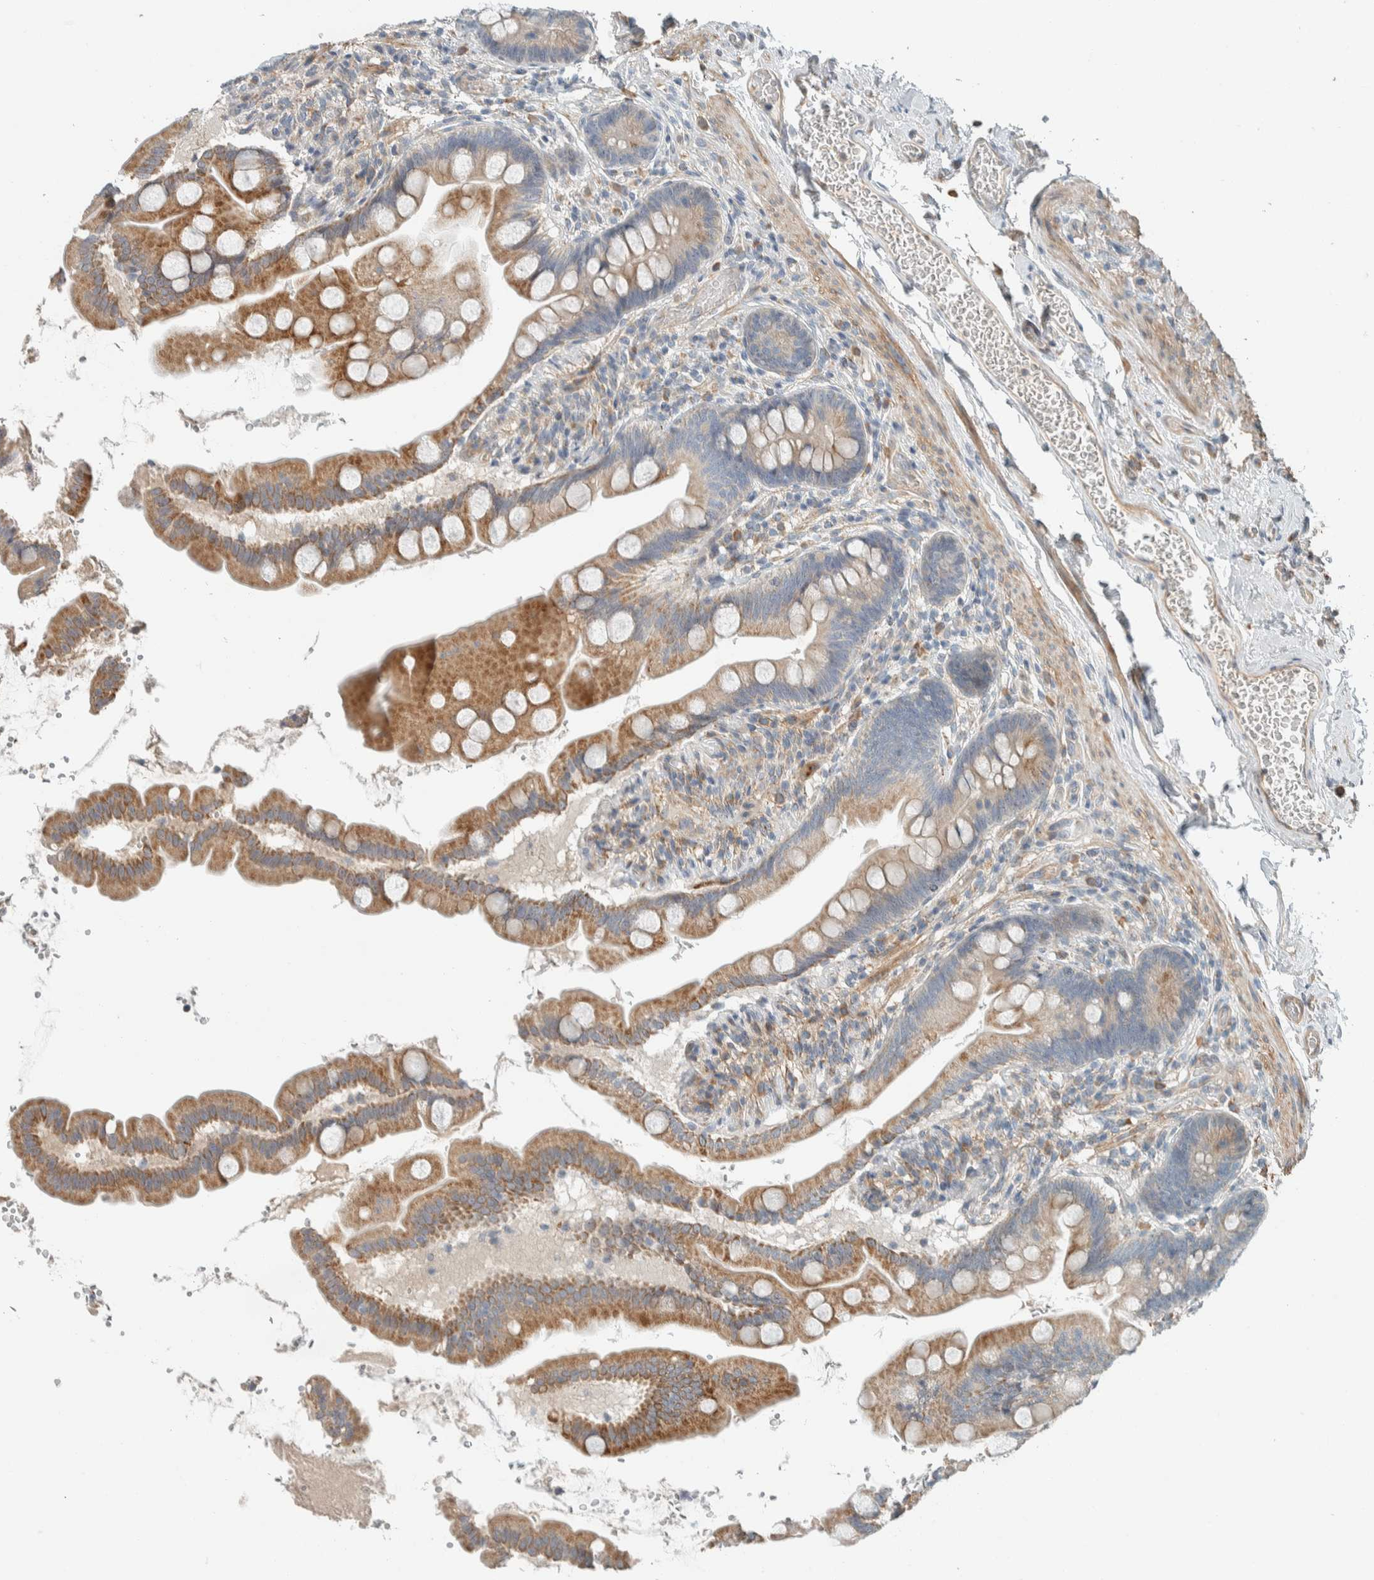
{"staining": {"intensity": "moderate", "quantity": "25%-75%", "location": "cytoplasmic/membranous"}, "tissue": "small intestine", "cell_type": "Glandular cells", "image_type": "normal", "snomed": [{"axis": "morphology", "description": "Normal tissue, NOS"}, {"axis": "topography", "description": "Small intestine"}], "caption": "This is a photomicrograph of immunohistochemistry (IHC) staining of benign small intestine, which shows moderate staining in the cytoplasmic/membranous of glandular cells.", "gene": "SLFN12L", "patient": {"sex": "female", "age": 56}}